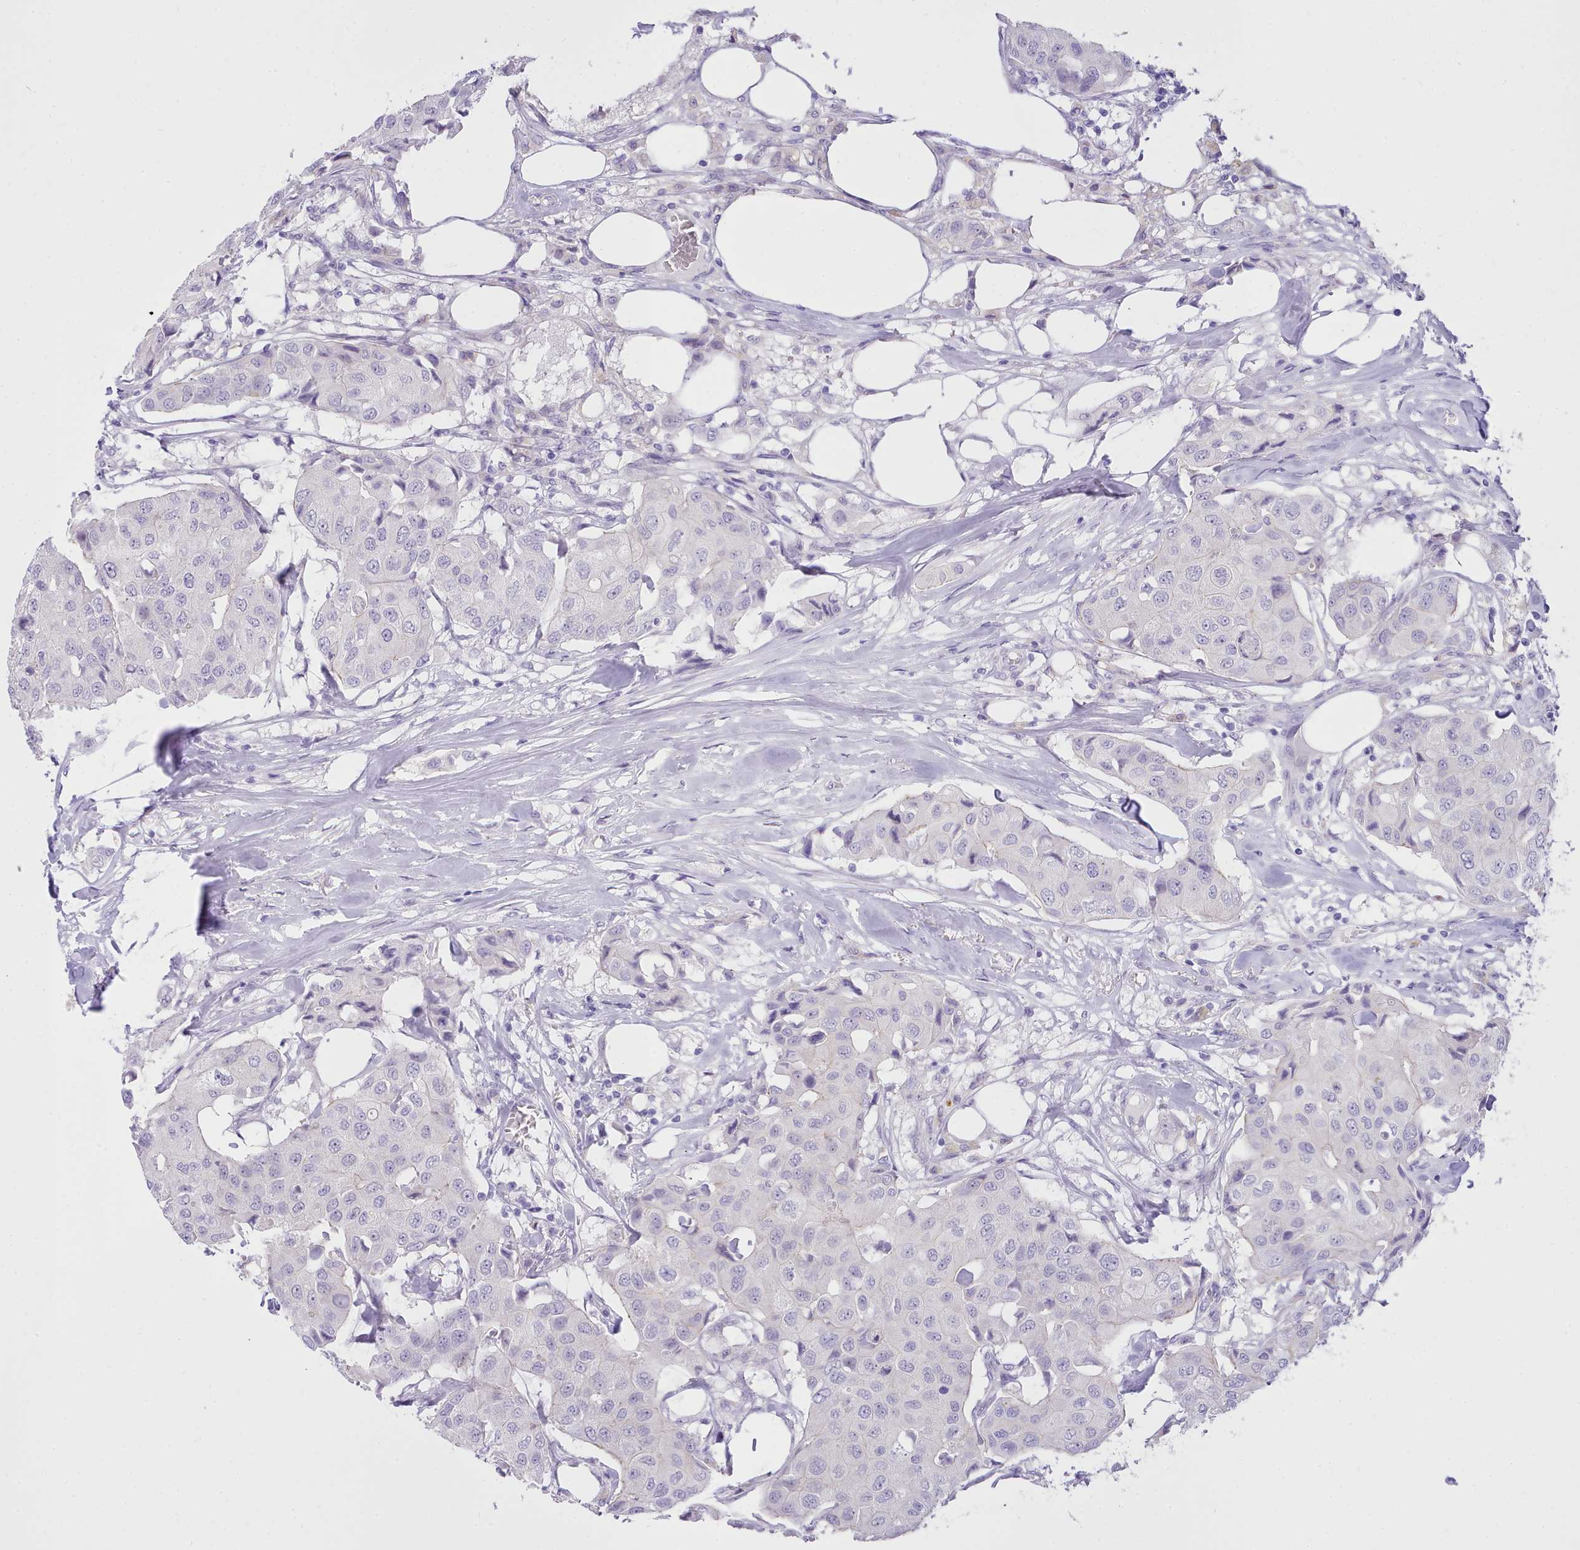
{"staining": {"intensity": "negative", "quantity": "none", "location": "none"}, "tissue": "breast cancer", "cell_type": "Tumor cells", "image_type": "cancer", "snomed": [{"axis": "morphology", "description": "Duct carcinoma"}, {"axis": "topography", "description": "Breast"}], "caption": "A micrograph of human breast cancer (intraductal carcinoma) is negative for staining in tumor cells.", "gene": "LRRC37A", "patient": {"sex": "female", "age": 80}}